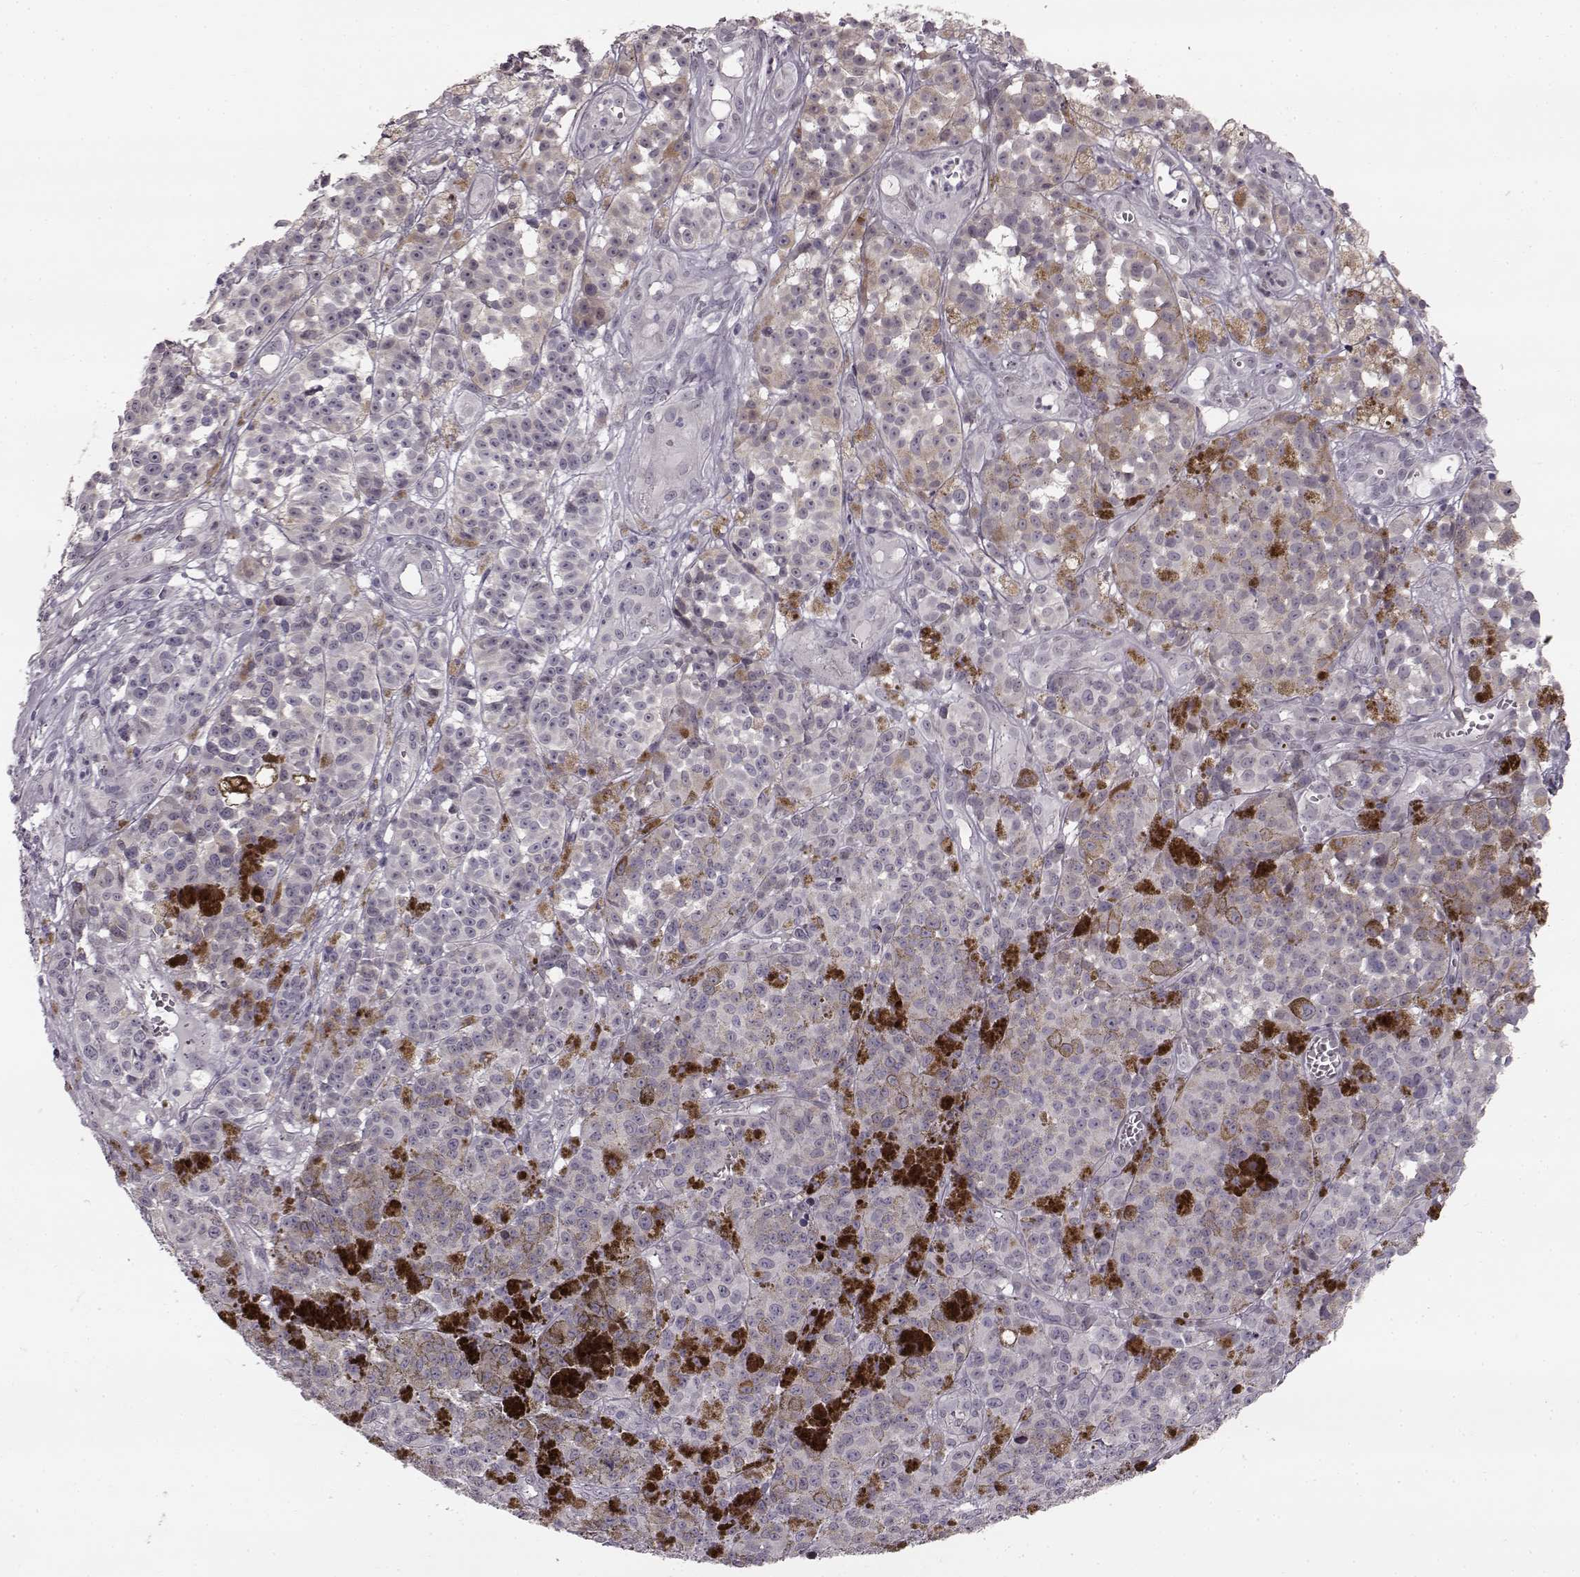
{"staining": {"intensity": "weak", "quantity": "<25%", "location": "cytoplasmic/membranous"}, "tissue": "melanoma", "cell_type": "Tumor cells", "image_type": "cancer", "snomed": [{"axis": "morphology", "description": "Malignant melanoma, NOS"}, {"axis": "topography", "description": "Skin"}], "caption": "Photomicrograph shows no protein positivity in tumor cells of malignant melanoma tissue. Brightfield microscopy of IHC stained with DAB (brown) and hematoxylin (blue), captured at high magnification.", "gene": "TCHHL1", "patient": {"sex": "female", "age": 58}}